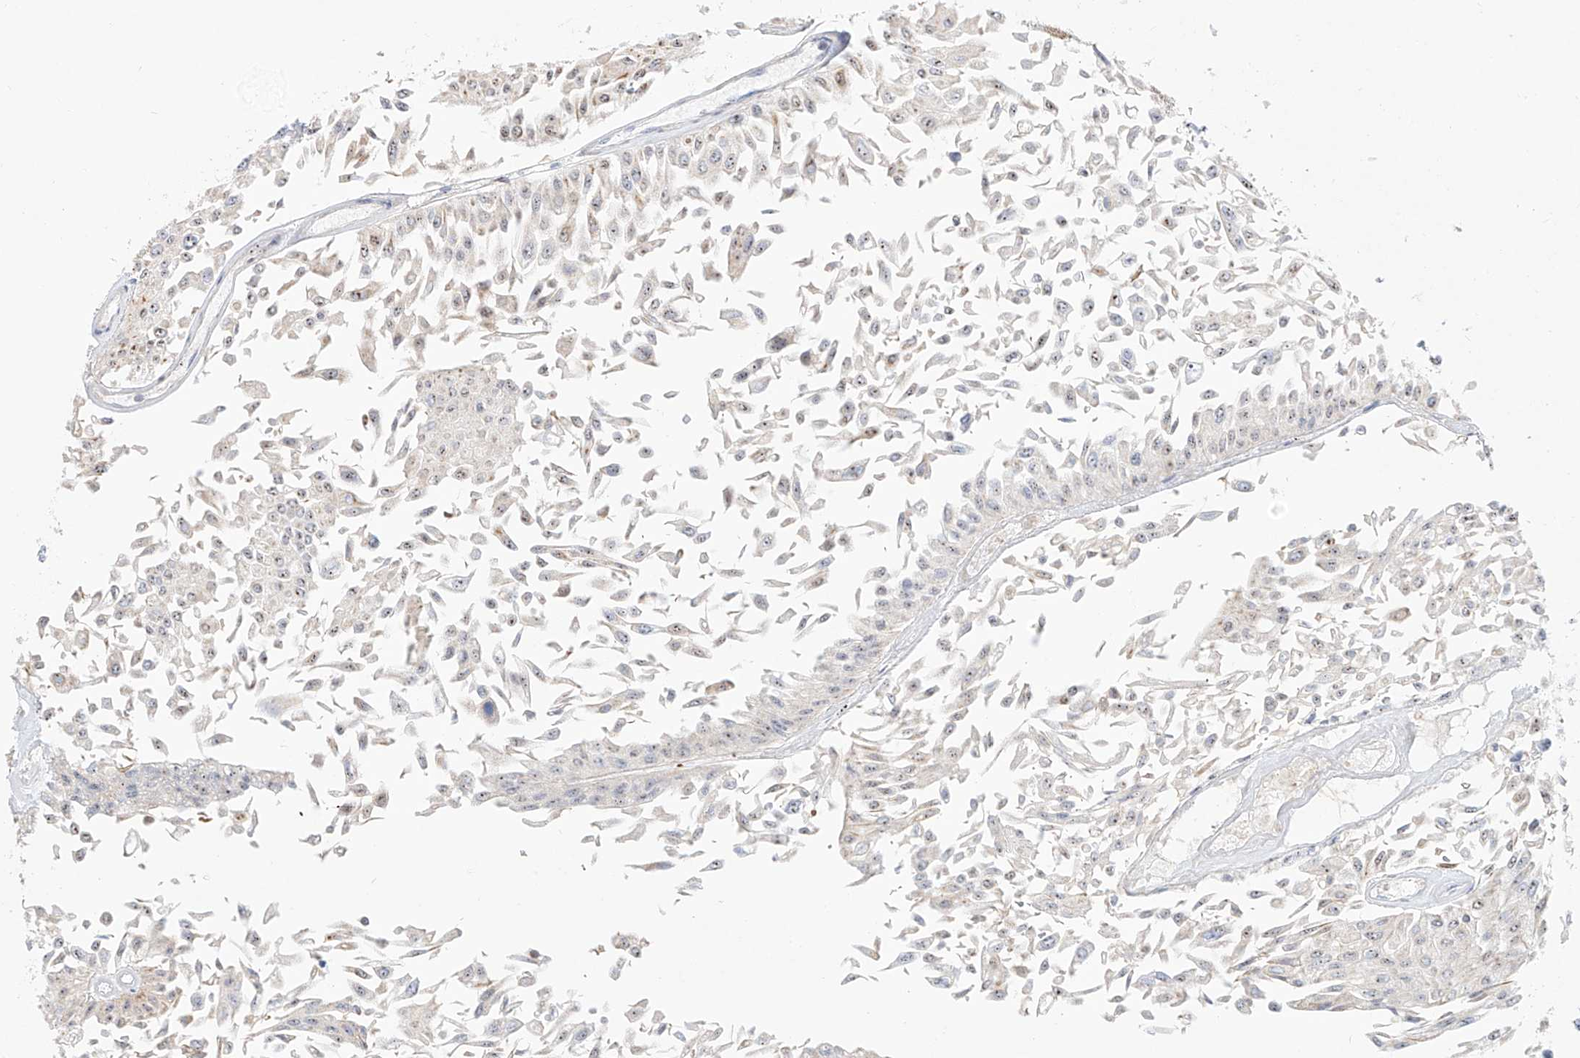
{"staining": {"intensity": "weak", "quantity": "25%-75%", "location": "nuclear"}, "tissue": "urothelial cancer", "cell_type": "Tumor cells", "image_type": "cancer", "snomed": [{"axis": "morphology", "description": "Urothelial carcinoma, Low grade"}, {"axis": "topography", "description": "Urinary bladder"}], "caption": "Immunohistochemistry histopathology image of neoplastic tissue: urothelial cancer stained using immunohistochemistry demonstrates low levels of weak protein expression localized specifically in the nuclear of tumor cells, appearing as a nuclear brown color.", "gene": "SNU13", "patient": {"sex": "male", "age": 67}}